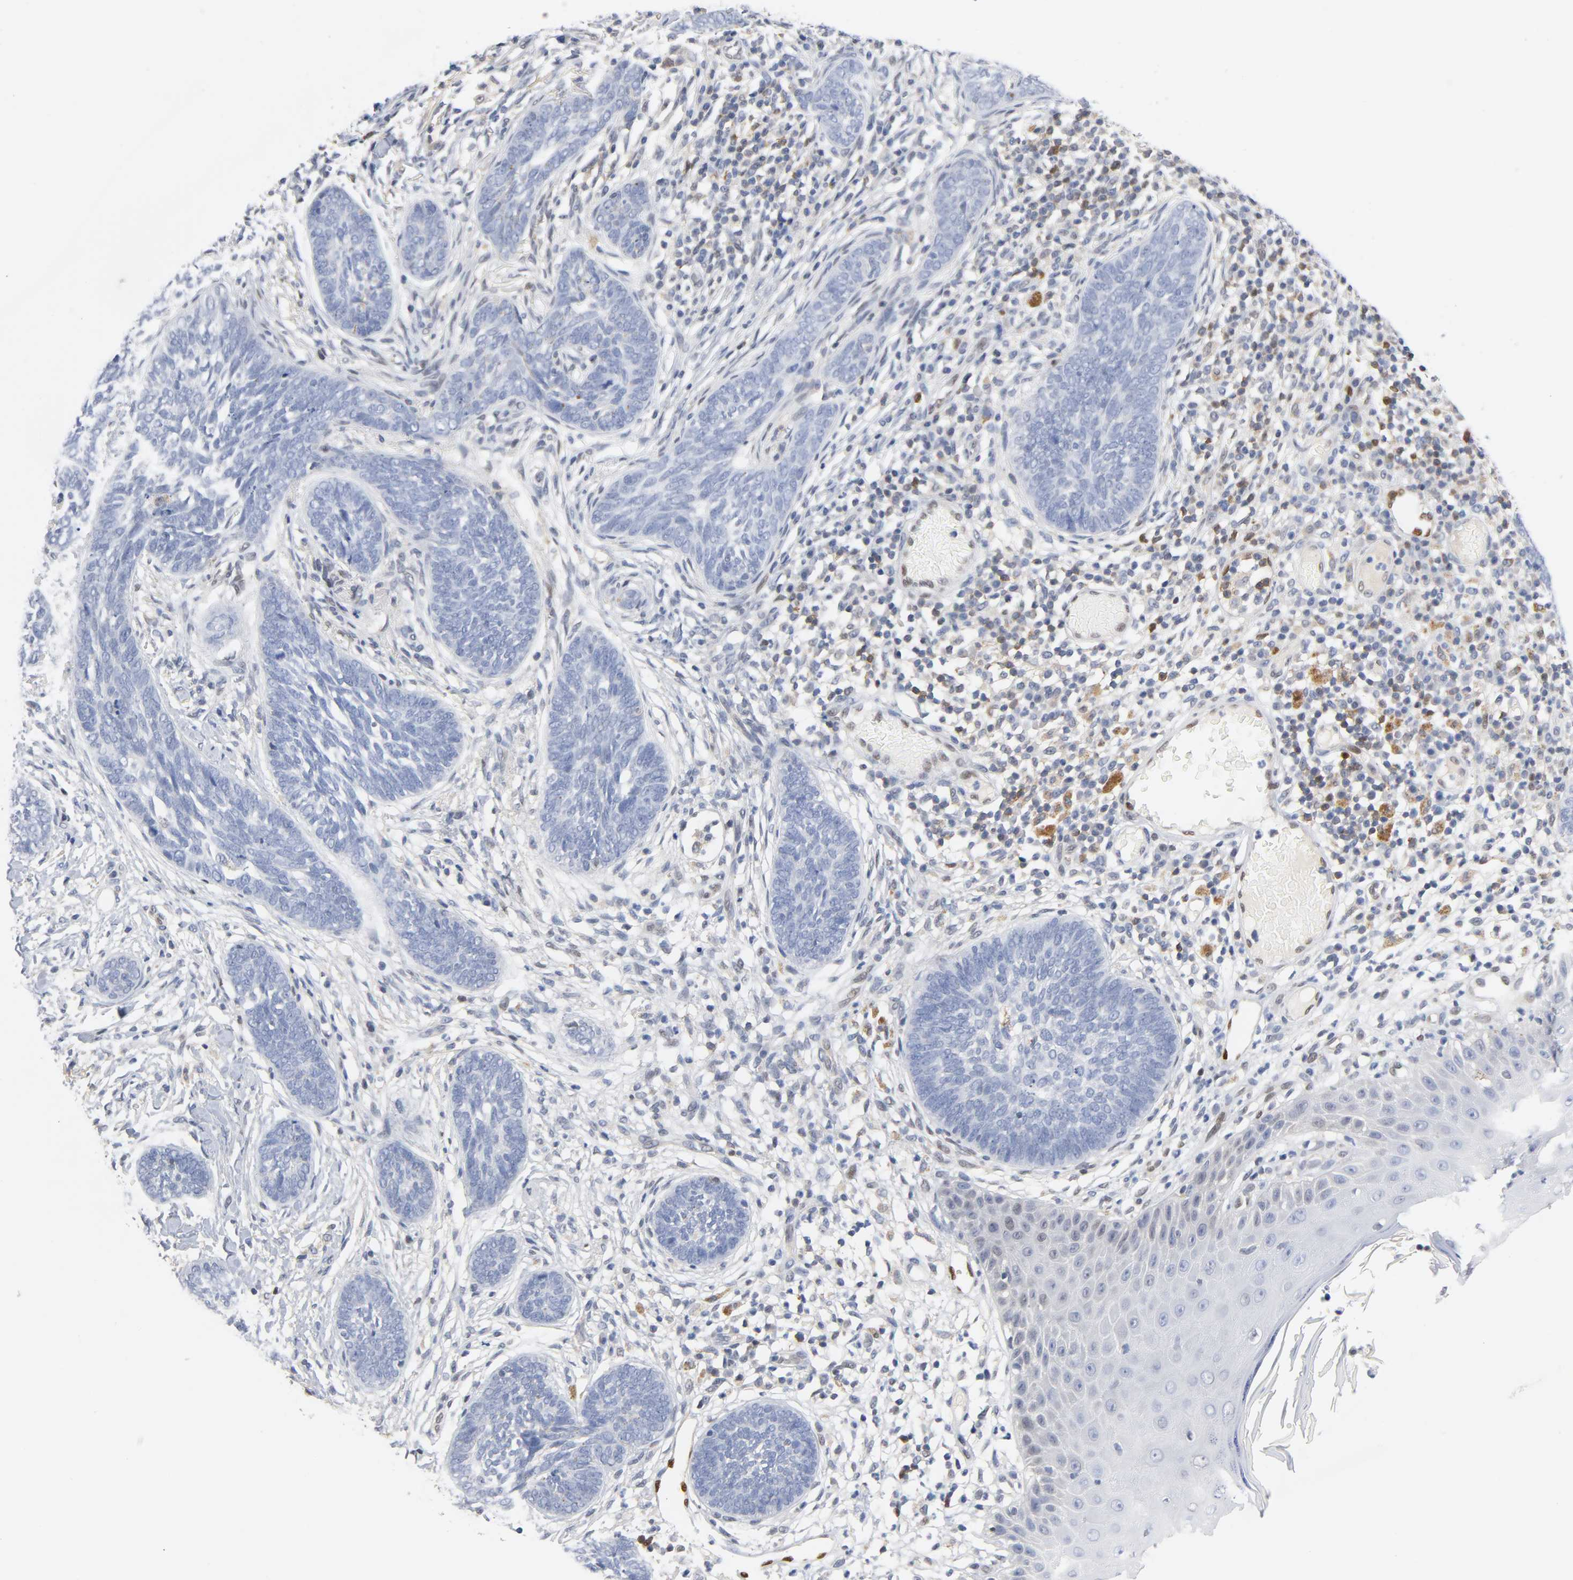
{"staining": {"intensity": "negative", "quantity": "none", "location": "none"}, "tissue": "skin cancer", "cell_type": "Tumor cells", "image_type": "cancer", "snomed": [{"axis": "morphology", "description": "Normal tissue, NOS"}, {"axis": "morphology", "description": "Basal cell carcinoma"}, {"axis": "topography", "description": "Skin"}], "caption": "Tumor cells are negative for brown protein staining in skin cancer.", "gene": "NFATC1", "patient": {"sex": "male", "age": 87}}